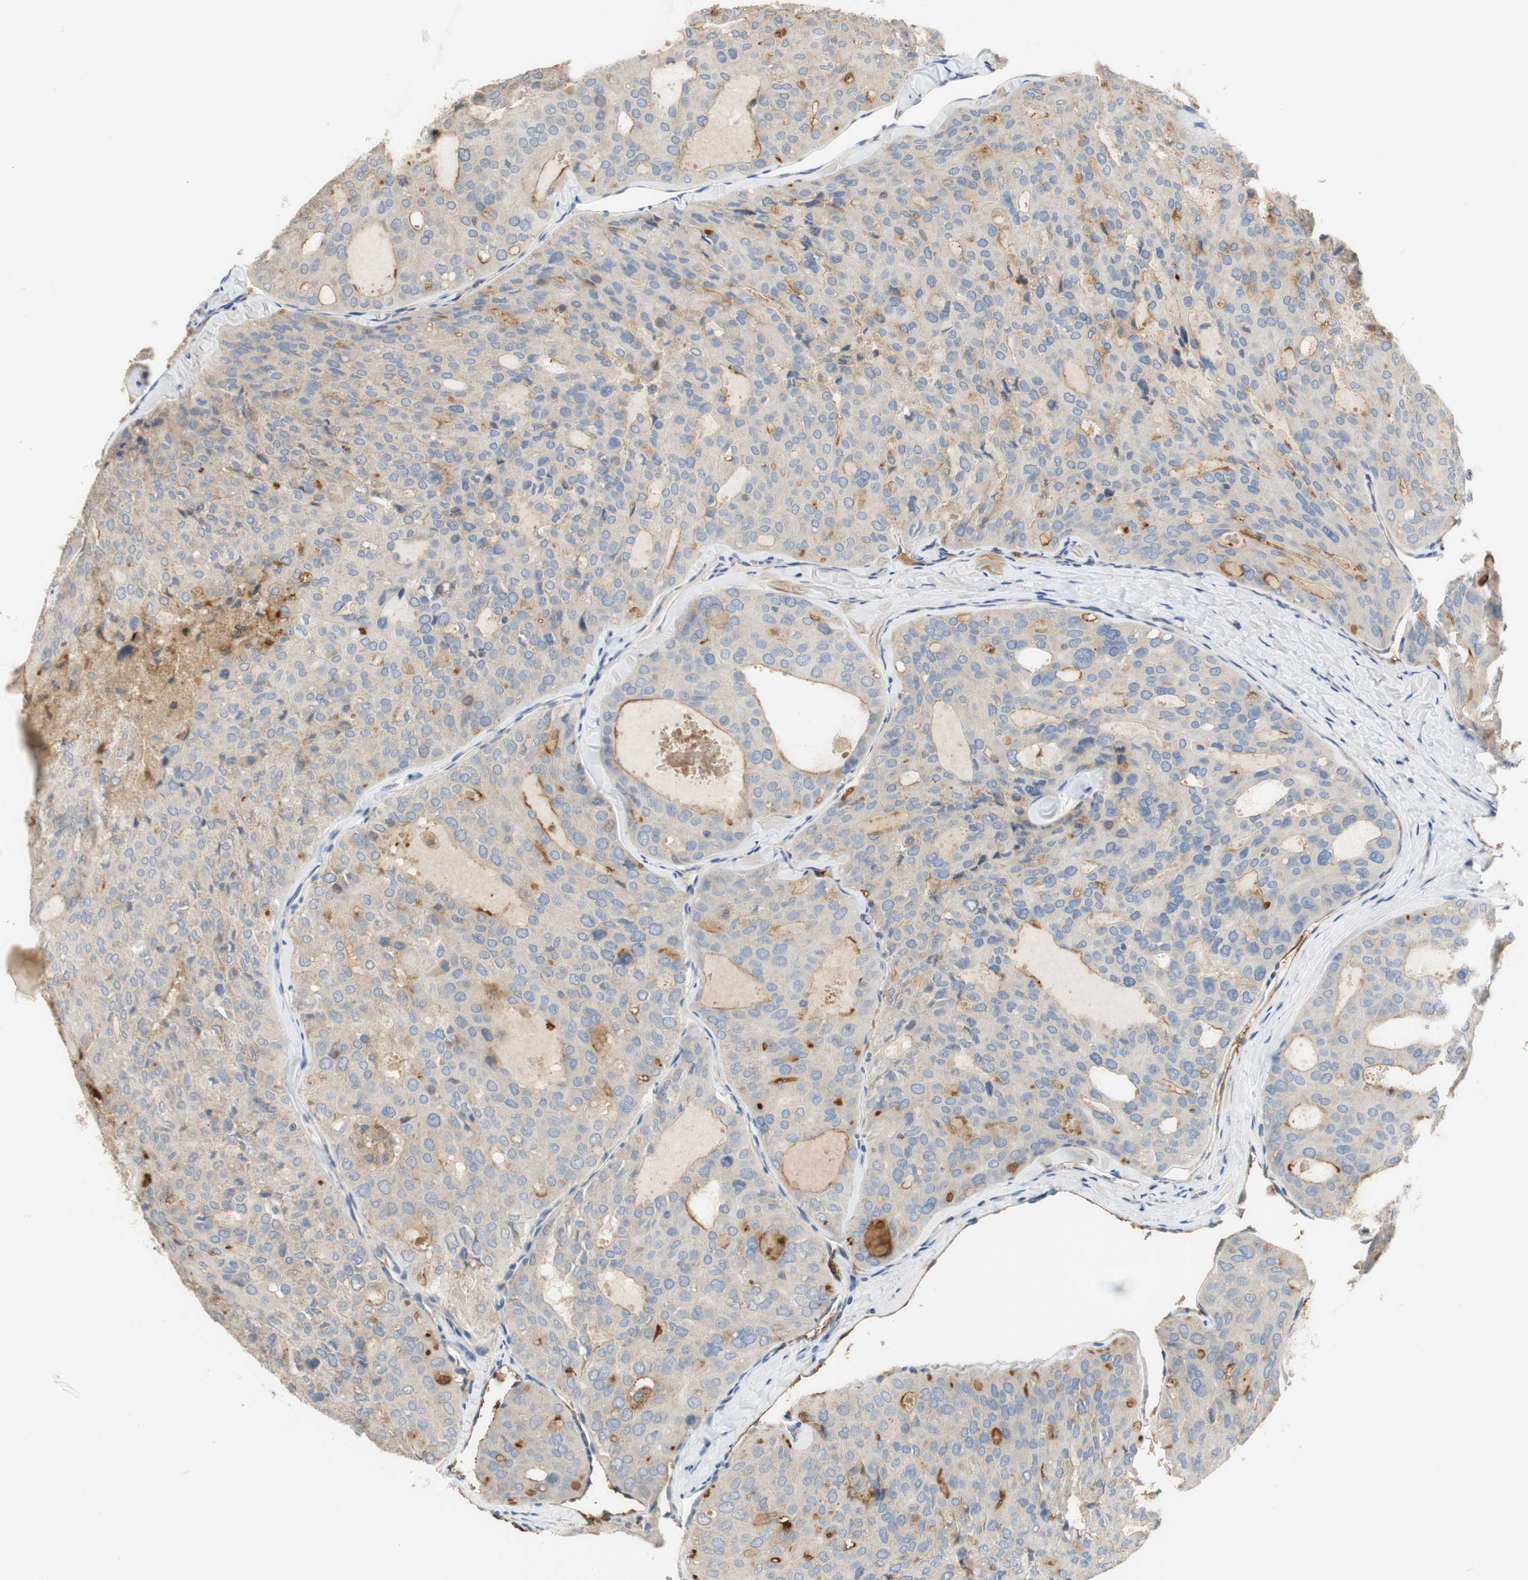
{"staining": {"intensity": "negative", "quantity": "none", "location": "none"}, "tissue": "thyroid cancer", "cell_type": "Tumor cells", "image_type": "cancer", "snomed": [{"axis": "morphology", "description": "Follicular adenoma carcinoma, NOS"}, {"axis": "topography", "description": "Thyroid gland"}], "caption": "This is an immunohistochemistry photomicrograph of human thyroid follicular adenoma carcinoma. There is no expression in tumor cells.", "gene": "ALPL", "patient": {"sex": "male", "age": 75}}